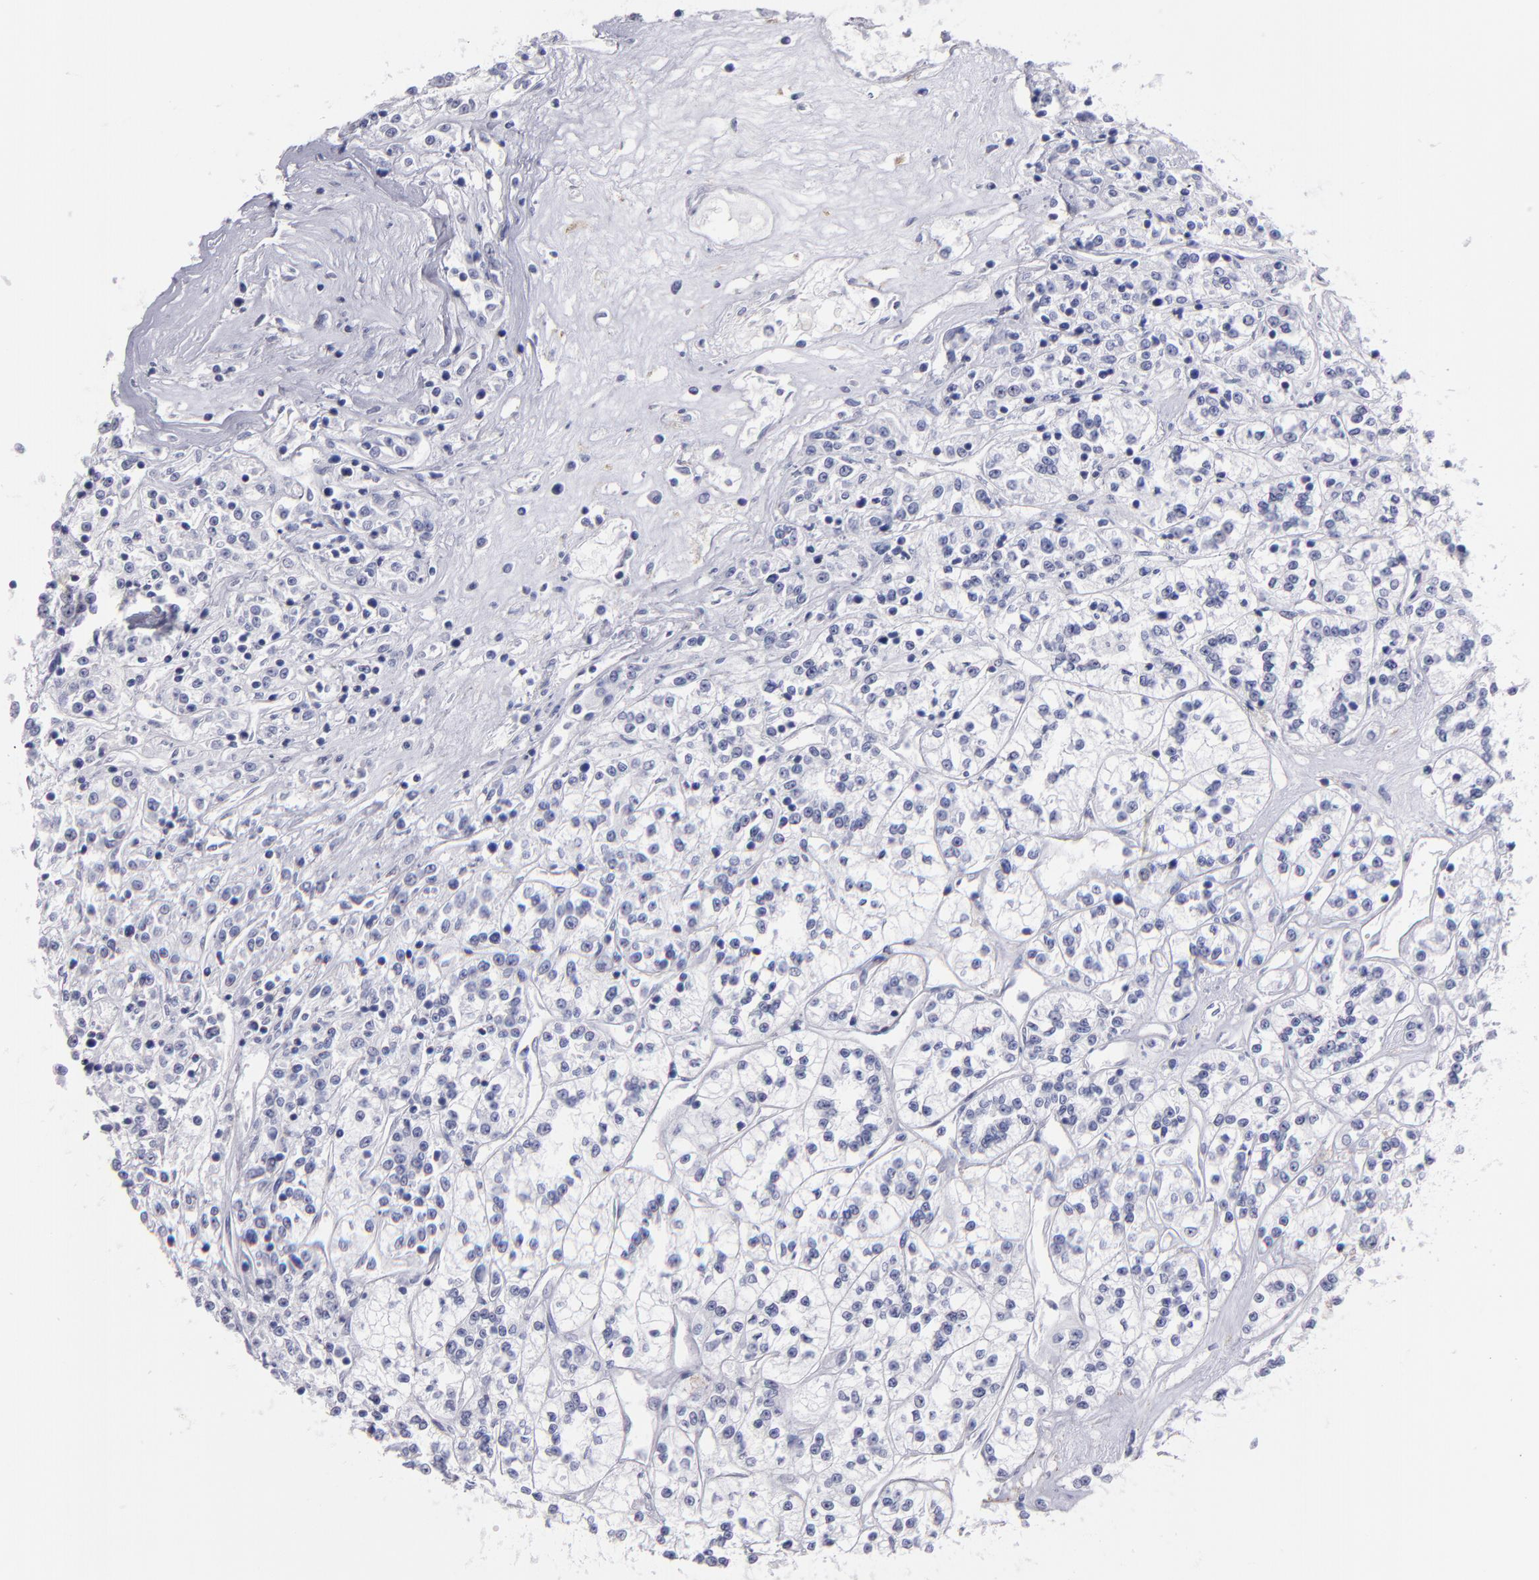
{"staining": {"intensity": "negative", "quantity": "none", "location": "none"}, "tissue": "renal cancer", "cell_type": "Tumor cells", "image_type": "cancer", "snomed": [{"axis": "morphology", "description": "Adenocarcinoma, NOS"}, {"axis": "topography", "description": "Kidney"}], "caption": "This is an immunohistochemistry micrograph of human renal cancer. There is no positivity in tumor cells.", "gene": "MB", "patient": {"sex": "female", "age": 76}}